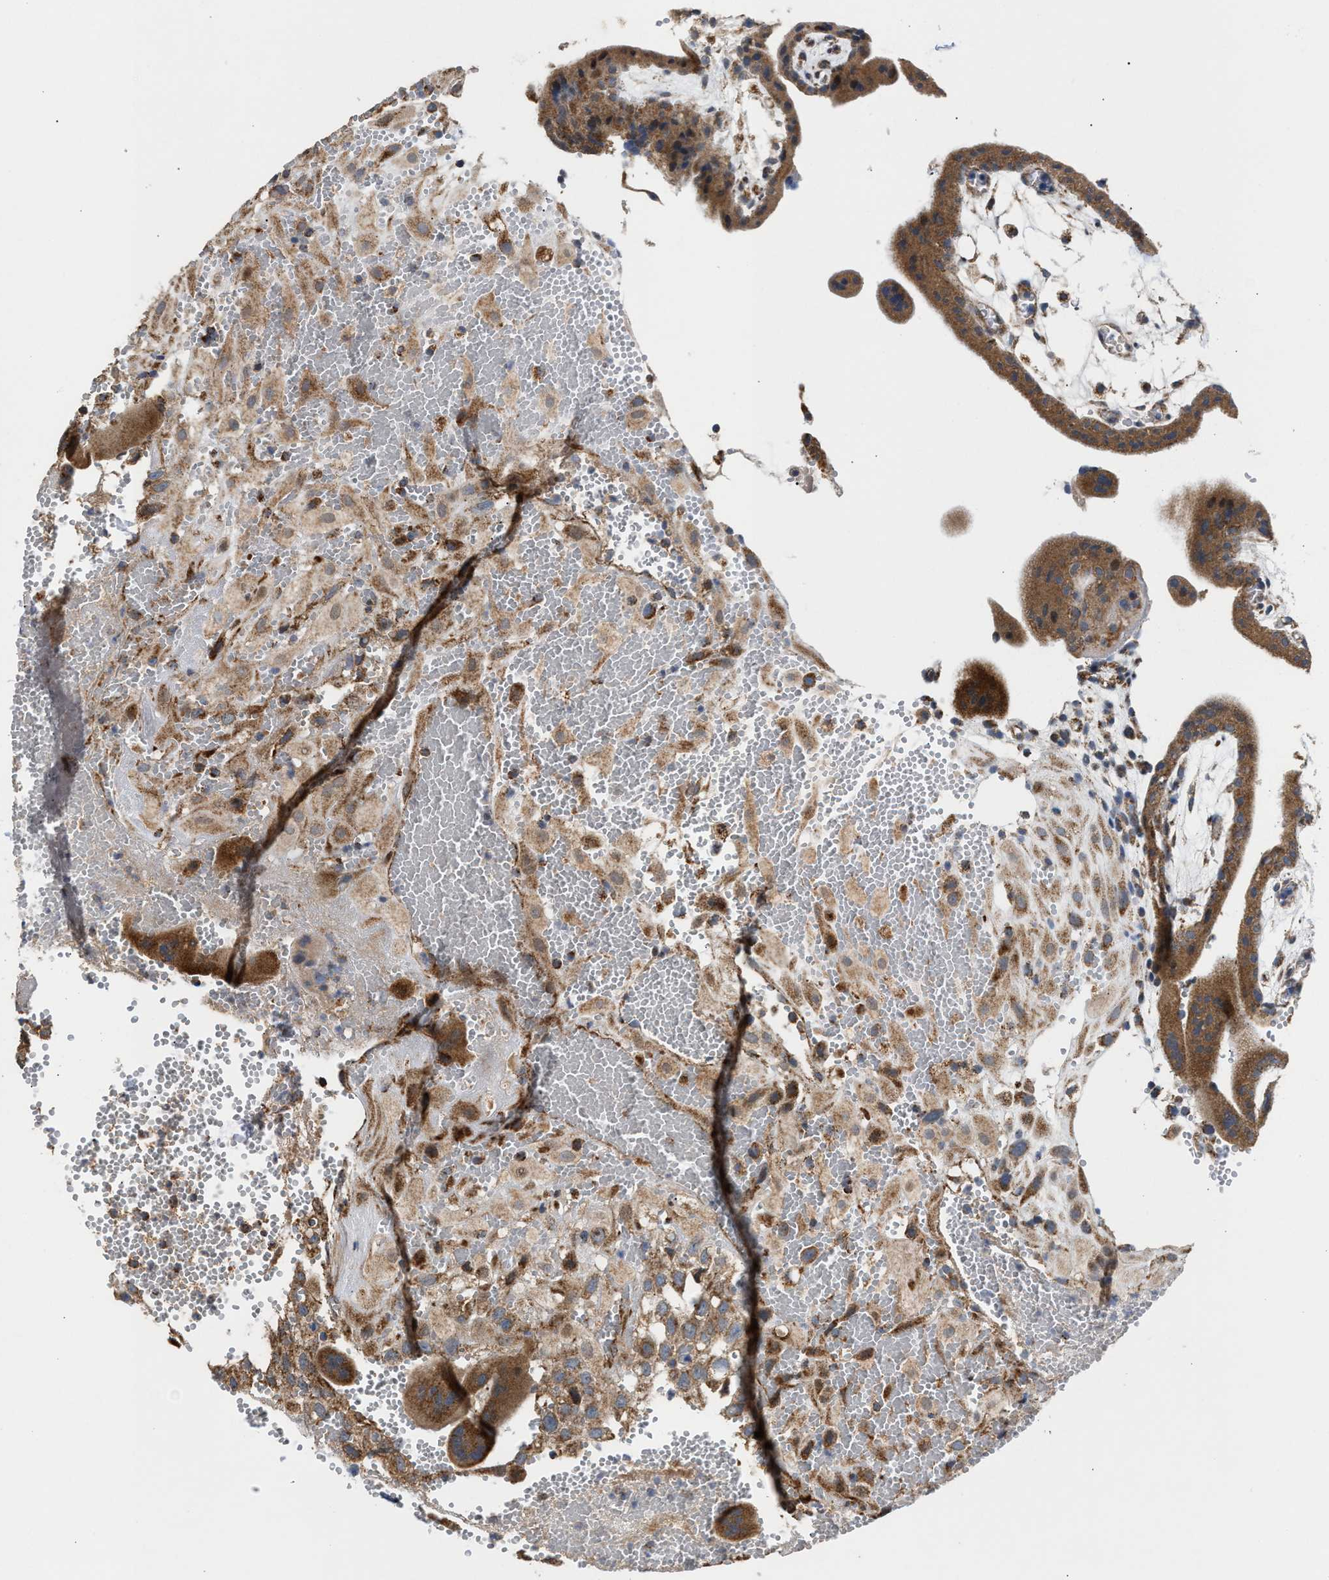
{"staining": {"intensity": "weak", "quantity": ">75%", "location": "cytoplasmic/membranous"}, "tissue": "placenta", "cell_type": "Decidual cells", "image_type": "normal", "snomed": [{"axis": "morphology", "description": "Normal tissue, NOS"}, {"axis": "topography", "description": "Placenta"}], "caption": "This is a histology image of IHC staining of normal placenta, which shows weak staining in the cytoplasmic/membranous of decidual cells.", "gene": "TACO1", "patient": {"sex": "female", "age": 18}}